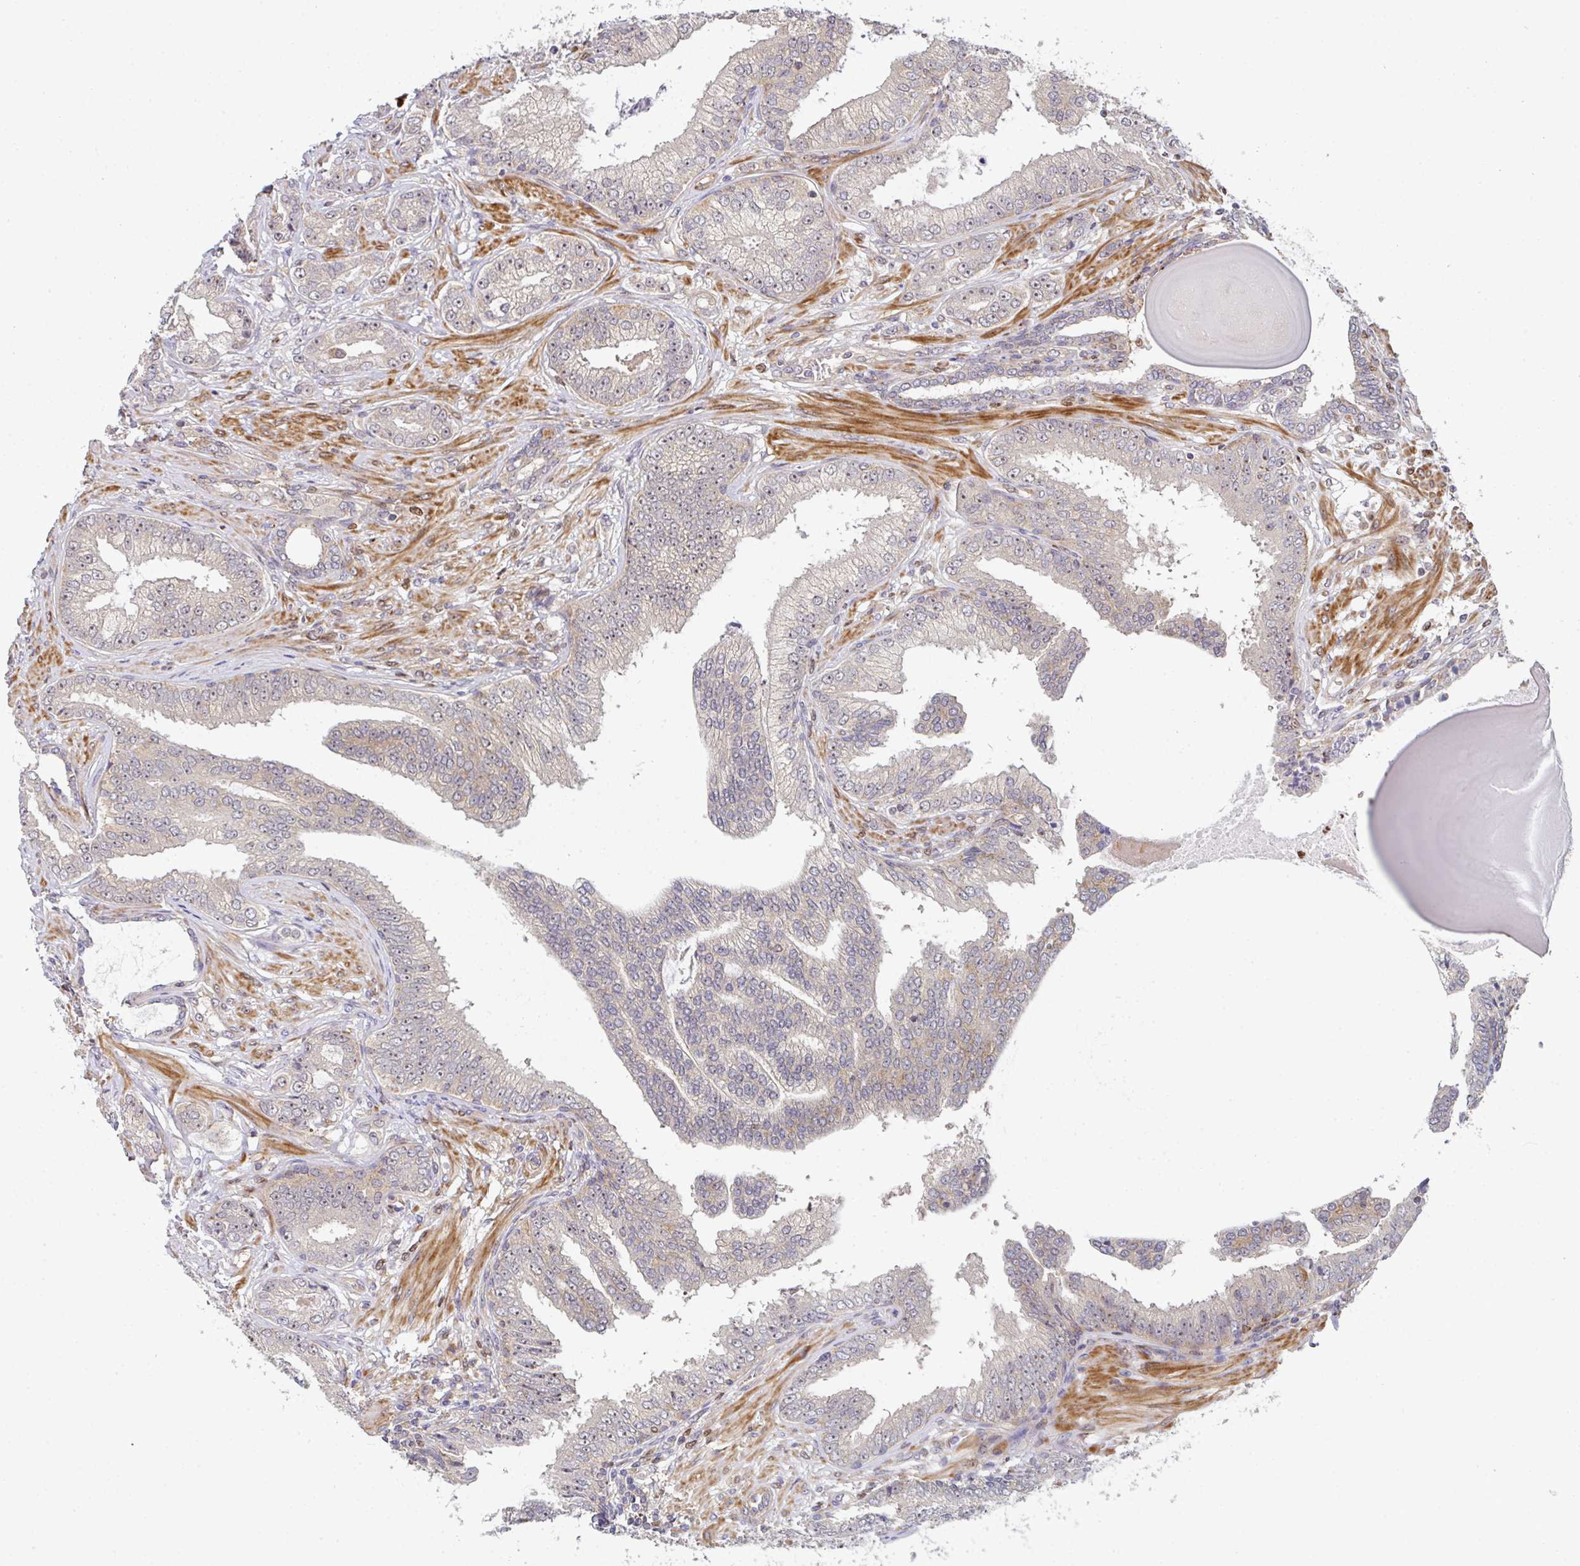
{"staining": {"intensity": "weak", "quantity": "<25%", "location": "cytoplasmic/membranous,nuclear"}, "tissue": "prostate cancer", "cell_type": "Tumor cells", "image_type": "cancer", "snomed": [{"axis": "morphology", "description": "Adenocarcinoma, Low grade"}, {"axis": "topography", "description": "Prostate"}], "caption": "There is no significant positivity in tumor cells of prostate cancer (adenocarcinoma (low-grade)). (DAB immunohistochemistry visualized using brightfield microscopy, high magnification).", "gene": "SIMC1", "patient": {"sex": "male", "age": 61}}